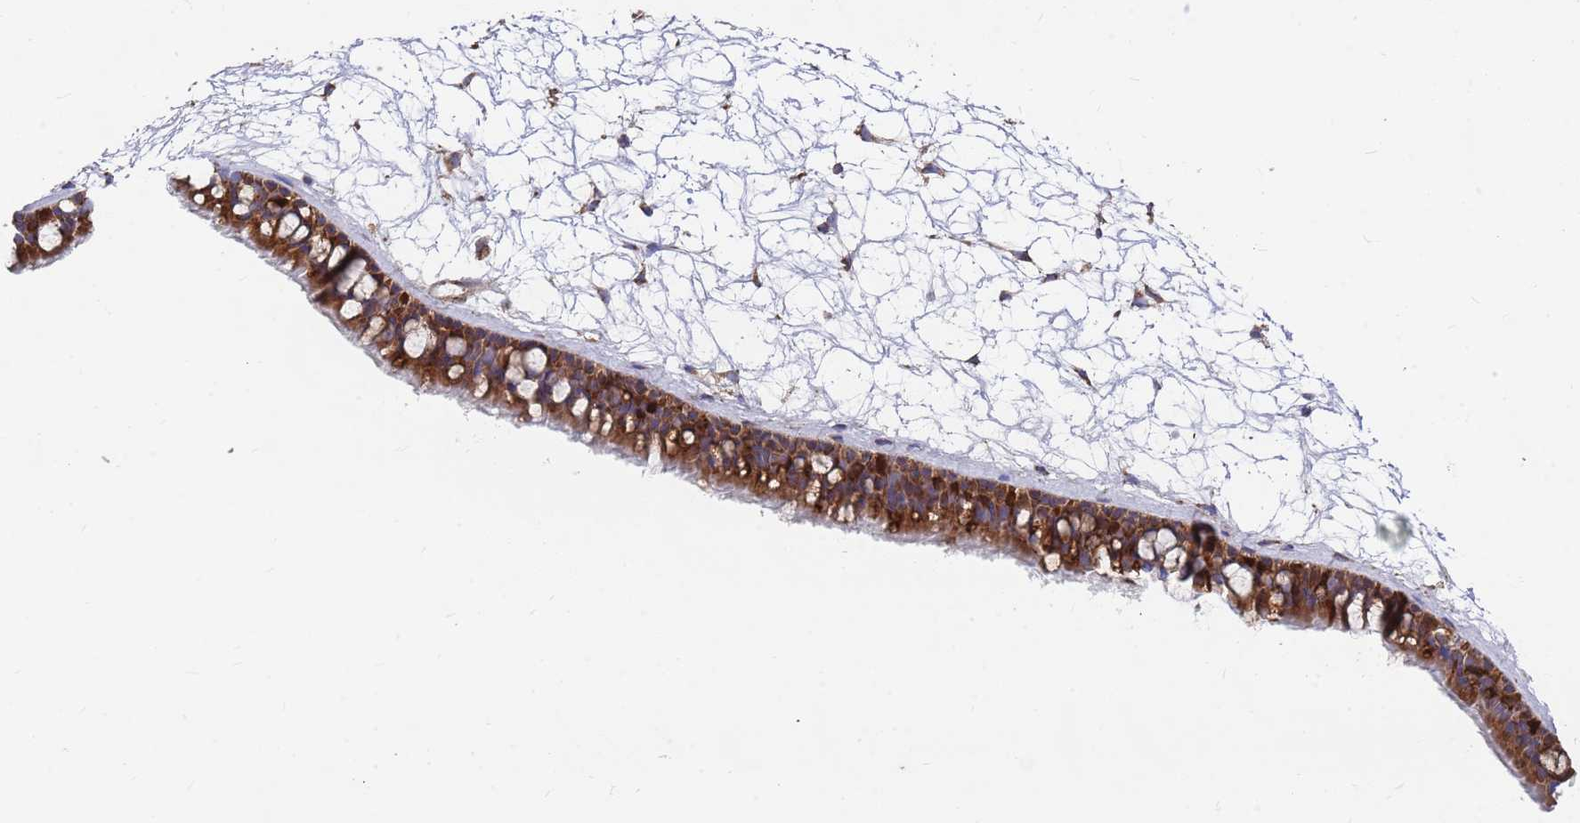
{"staining": {"intensity": "strong", "quantity": ">75%", "location": "cytoplasmic/membranous"}, "tissue": "nasopharynx", "cell_type": "Respiratory epithelial cells", "image_type": "normal", "snomed": [{"axis": "morphology", "description": "Normal tissue, NOS"}, {"axis": "topography", "description": "Nasopharynx"}], "caption": "A high amount of strong cytoplasmic/membranous positivity is appreciated in approximately >75% of respiratory epithelial cells in unremarkable nasopharynx. (DAB IHC with brightfield microscopy, high magnification).", "gene": "WDFY3", "patient": {"sex": "male", "age": 64}}